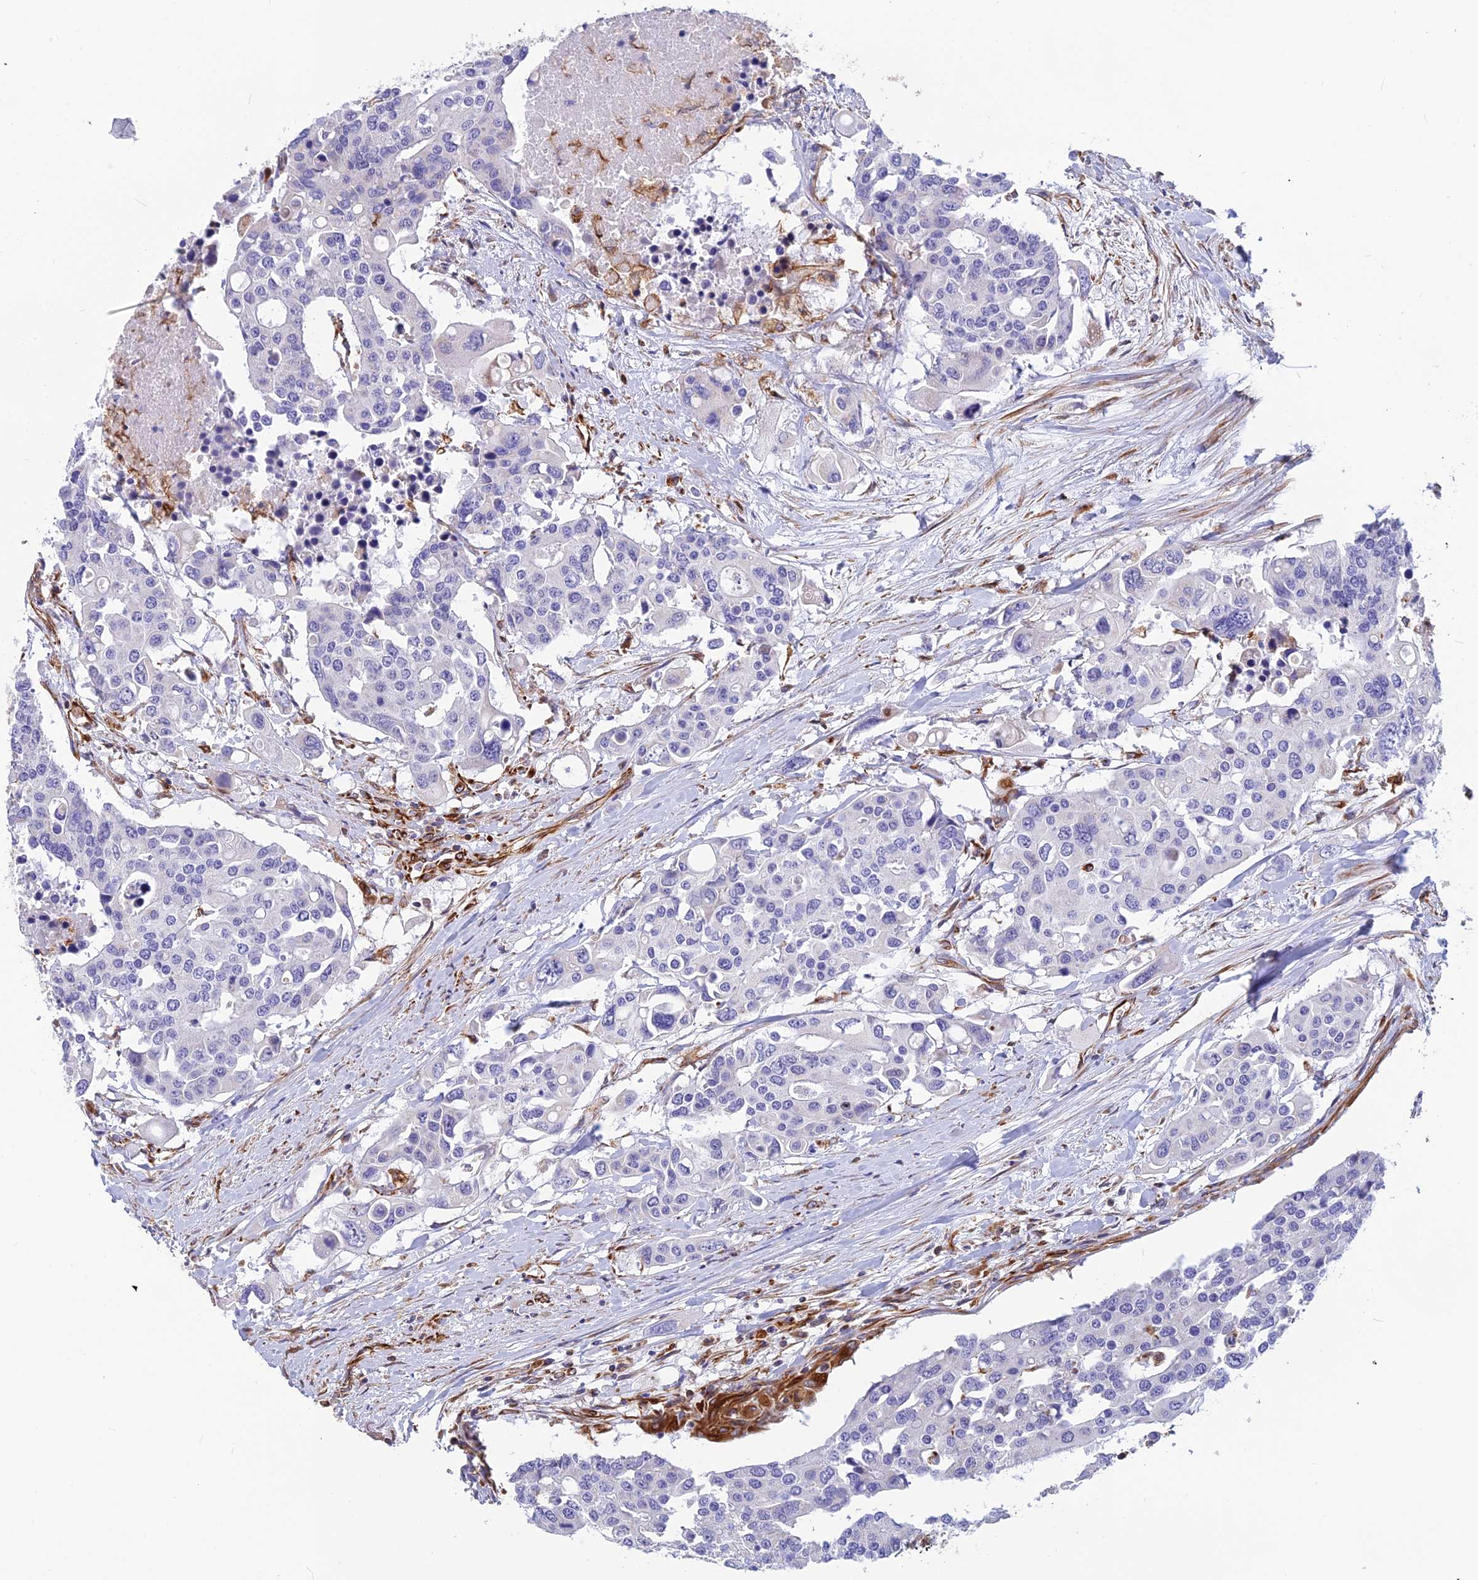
{"staining": {"intensity": "negative", "quantity": "none", "location": "none"}, "tissue": "colorectal cancer", "cell_type": "Tumor cells", "image_type": "cancer", "snomed": [{"axis": "morphology", "description": "Adenocarcinoma, NOS"}, {"axis": "topography", "description": "Colon"}], "caption": "Immunohistochemistry image of neoplastic tissue: human colorectal cancer (adenocarcinoma) stained with DAB (3,3'-diaminobenzidine) reveals no significant protein staining in tumor cells.", "gene": "FBXL20", "patient": {"sex": "male", "age": 77}}